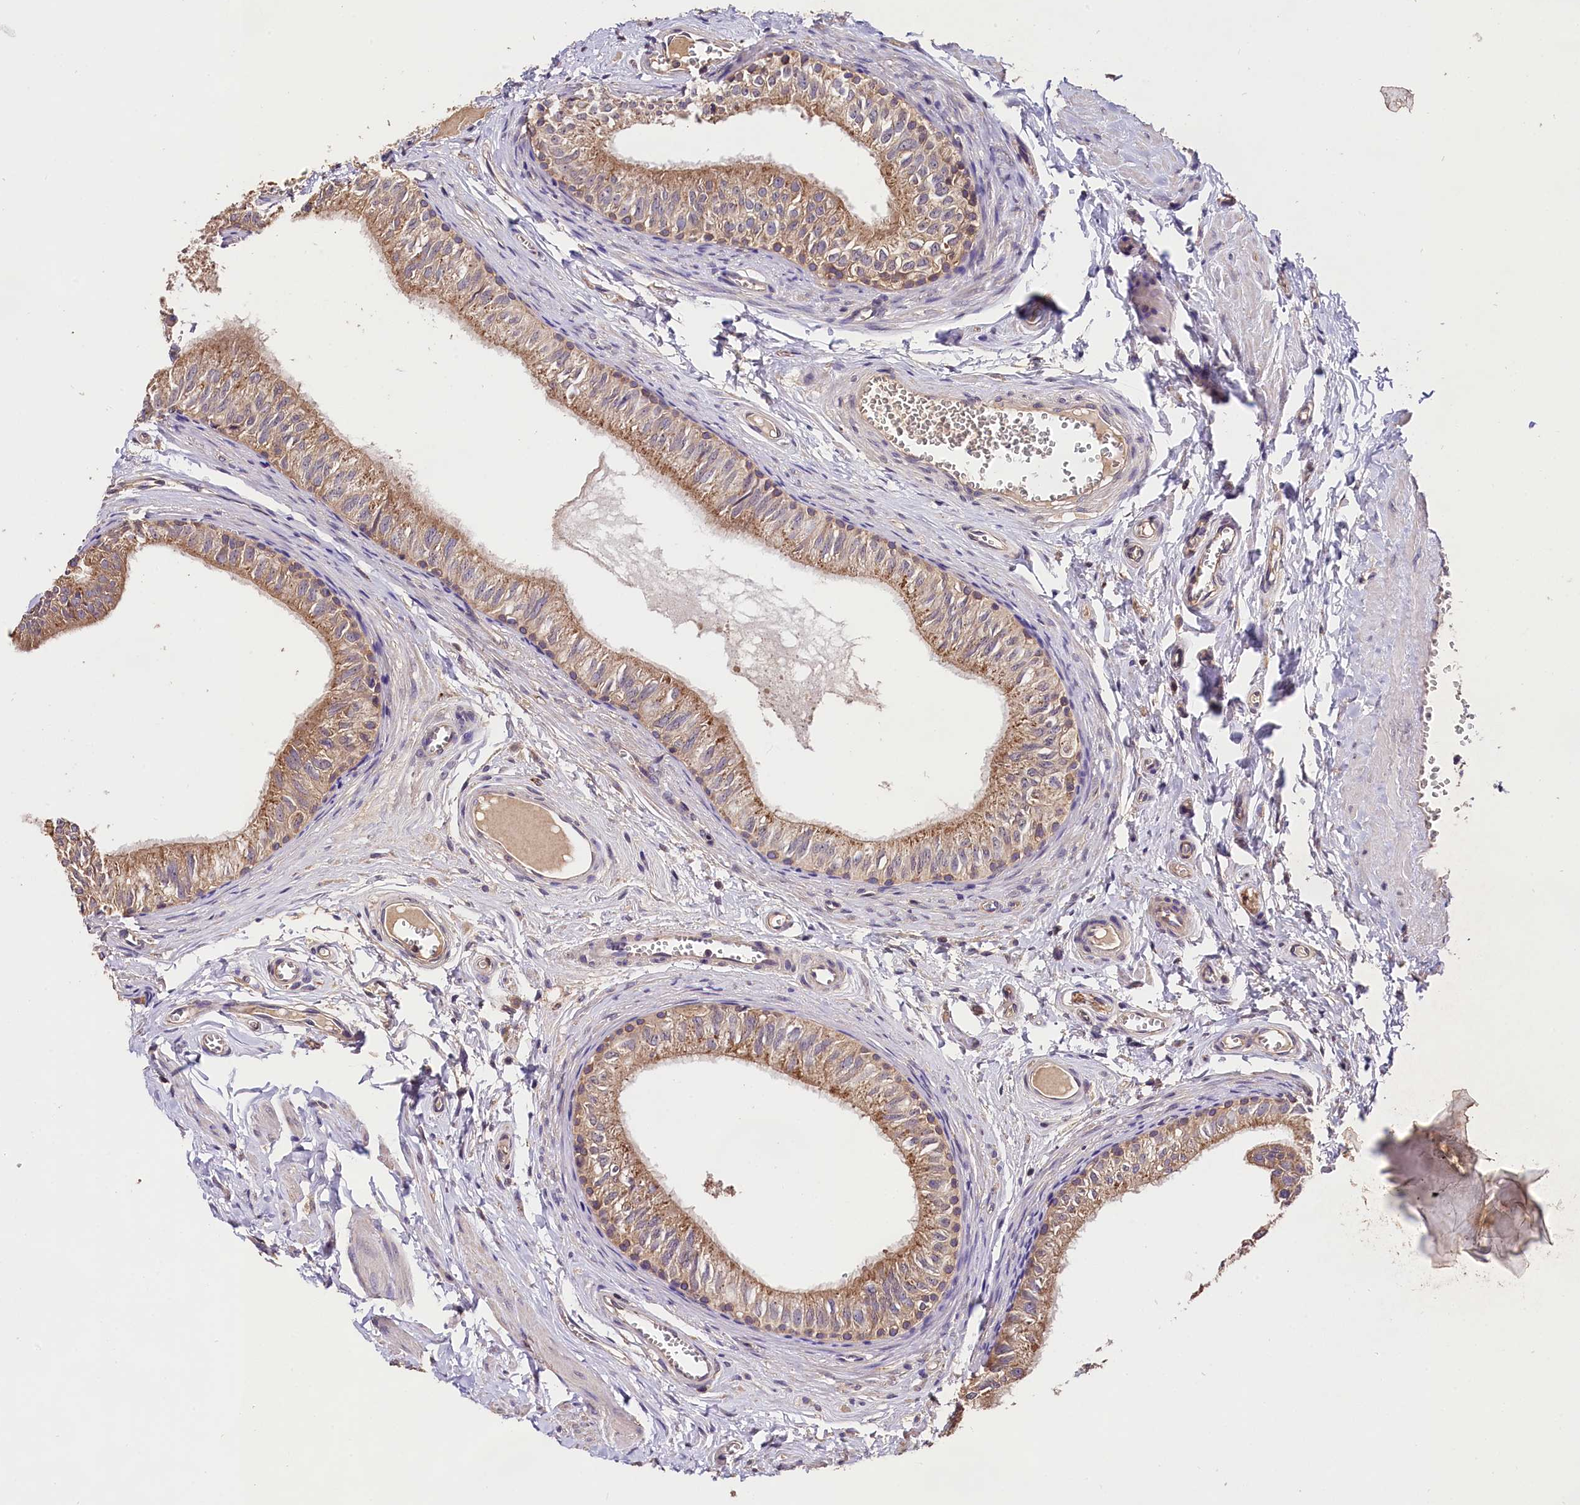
{"staining": {"intensity": "moderate", "quantity": "25%-75%", "location": "cytoplasmic/membranous"}, "tissue": "epididymis", "cell_type": "Glandular cells", "image_type": "normal", "snomed": [{"axis": "morphology", "description": "Normal tissue, NOS"}, {"axis": "topography", "description": "Epididymis"}], "caption": "Immunohistochemistry (IHC) (DAB) staining of benign epididymis demonstrates moderate cytoplasmic/membranous protein staining in about 25%-75% of glandular cells.", "gene": "OAS3", "patient": {"sex": "male", "age": 42}}